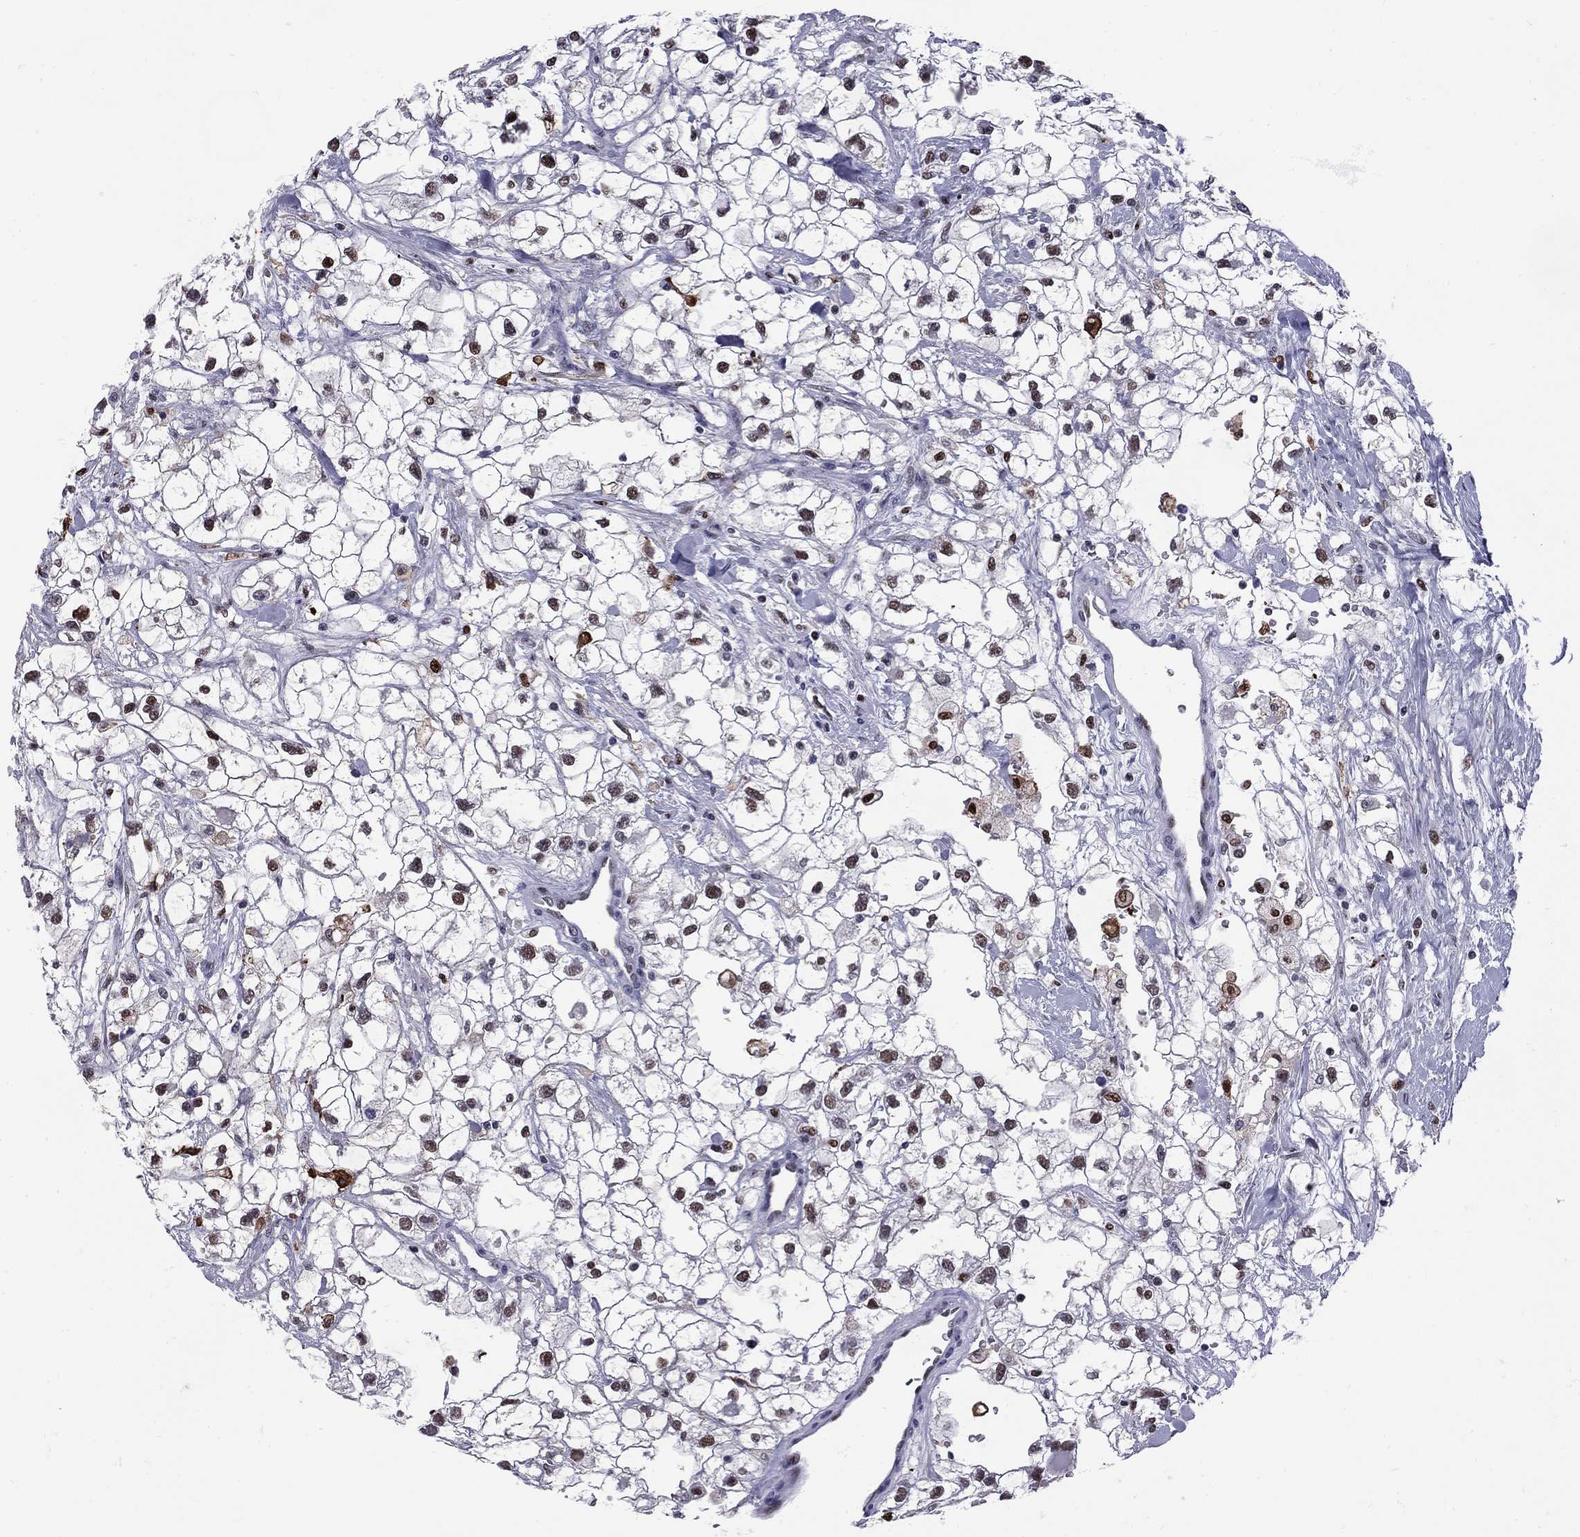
{"staining": {"intensity": "strong", "quantity": "25%-75%", "location": "nuclear"}, "tissue": "renal cancer", "cell_type": "Tumor cells", "image_type": "cancer", "snomed": [{"axis": "morphology", "description": "Adenocarcinoma, NOS"}, {"axis": "topography", "description": "Kidney"}], "caption": "Tumor cells reveal high levels of strong nuclear staining in about 25%-75% of cells in renal adenocarcinoma.", "gene": "PCGF3", "patient": {"sex": "male", "age": 59}}